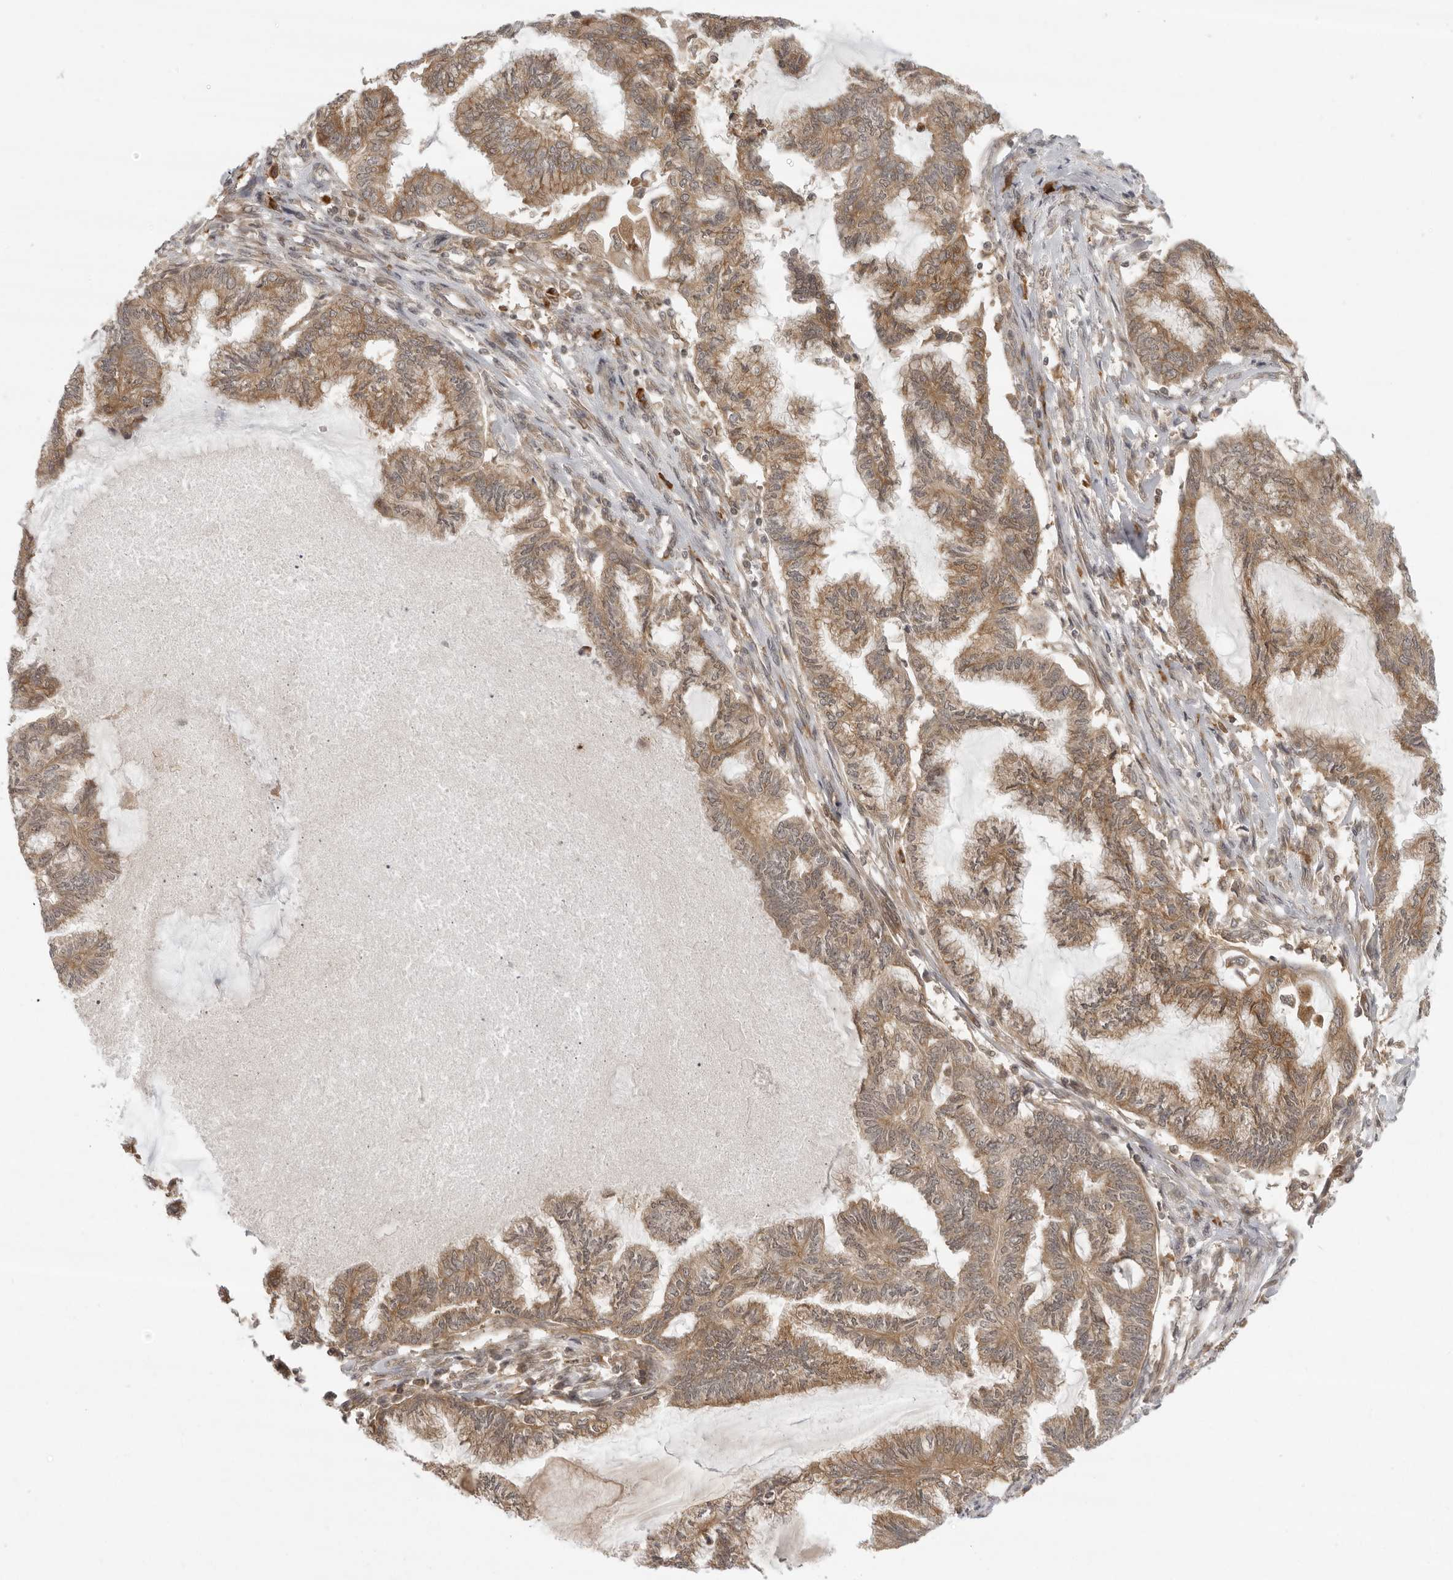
{"staining": {"intensity": "moderate", "quantity": ">75%", "location": "cytoplasmic/membranous"}, "tissue": "endometrial cancer", "cell_type": "Tumor cells", "image_type": "cancer", "snomed": [{"axis": "morphology", "description": "Adenocarcinoma, NOS"}, {"axis": "topography", "description": "Endometrium"}], "caption": "High-power microscopy captured an immunohistochemistry histopathology image of endometrial cancer (adenocarcinoma), revealing moderate cytoplasmic/membranous staining in approximately >75% of tumor cells.", "gene": "PRRC2A", "patient": {"sex": "female", "age": 86}}